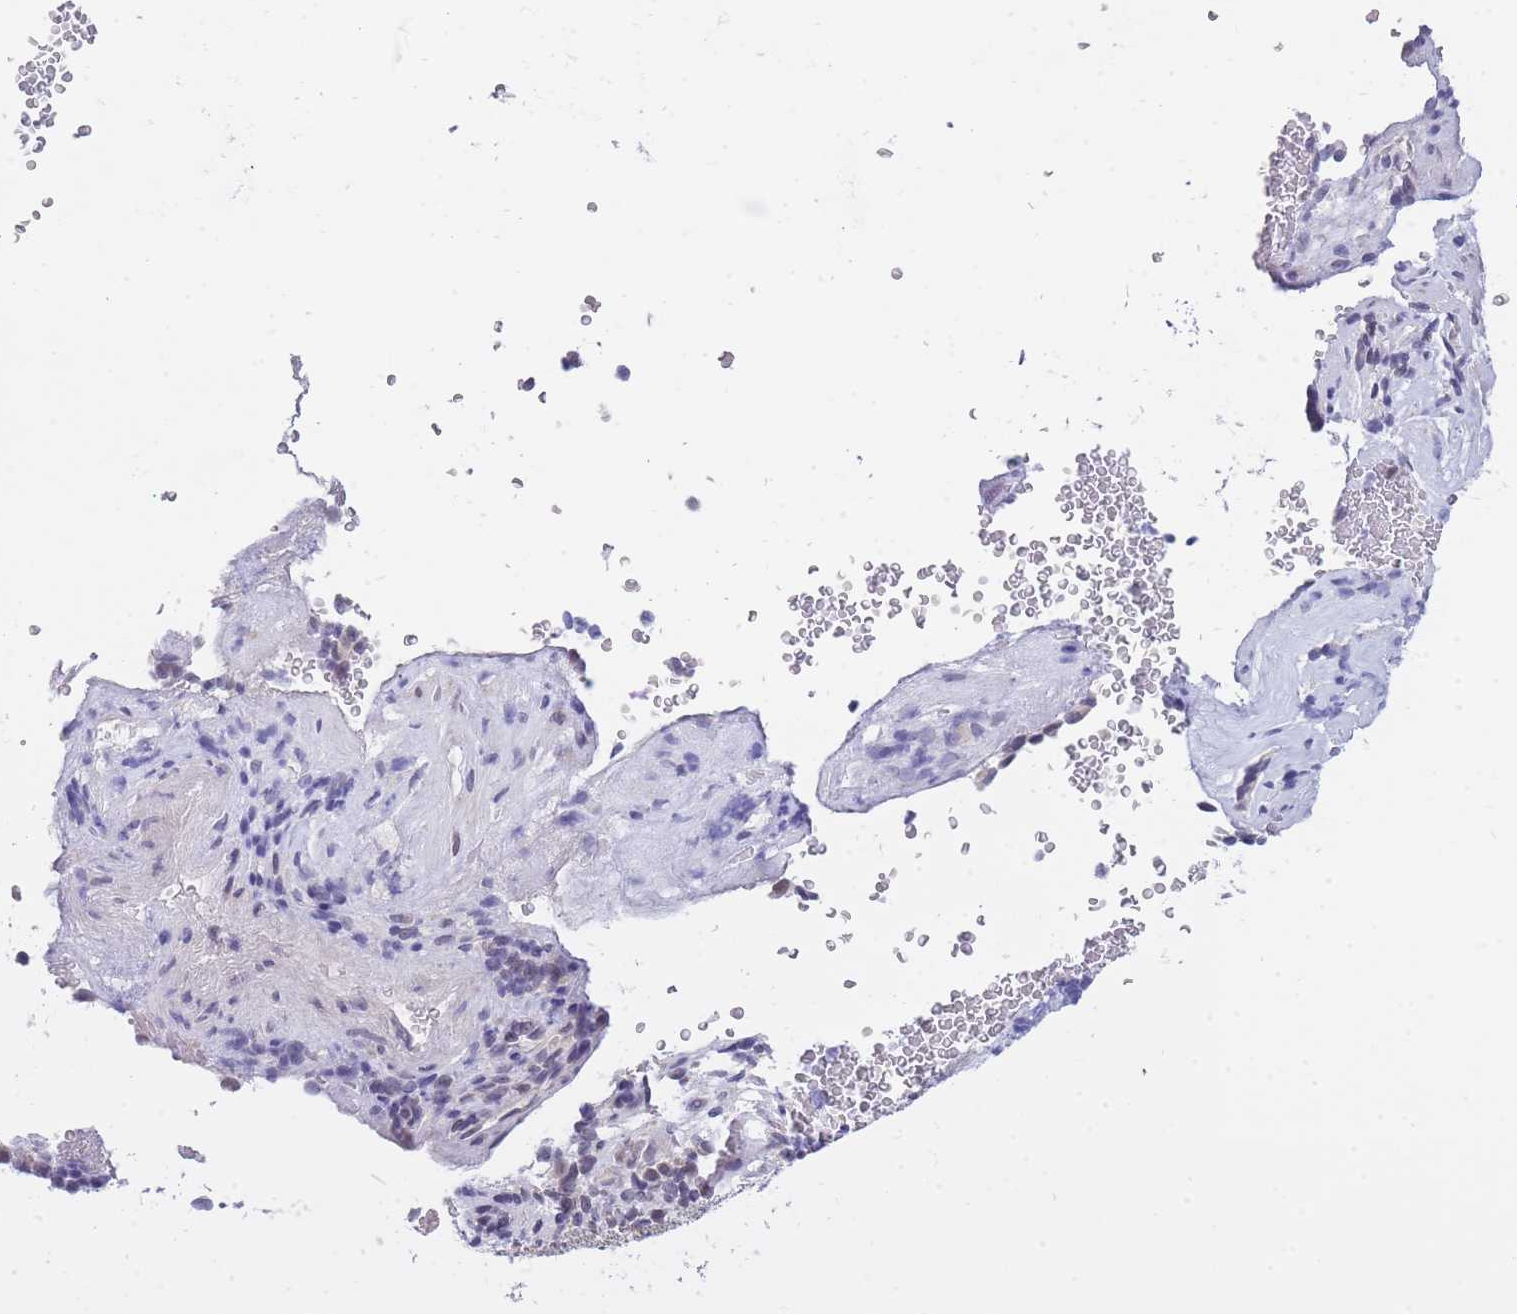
{"staining": {"intensity": "weak", "quantity": "25%-75%", "location": "nuclear"}, "tissue": "melanoma", "cell_type": "Tumor cells", "image_type": "cancer", "snomed": [{"axis": "morphology", "description": "Malignant melanoma, Metastatic site"}, {"axis": "topography", "description": "Brain"}], "caption": "The histopathology image demonstrates staining of melanoma, revealing weak nuclear protein expression (brown color) within tumor cells.", "gene": "PRR23B", "patient": {"sex": "female", "age": 56}}